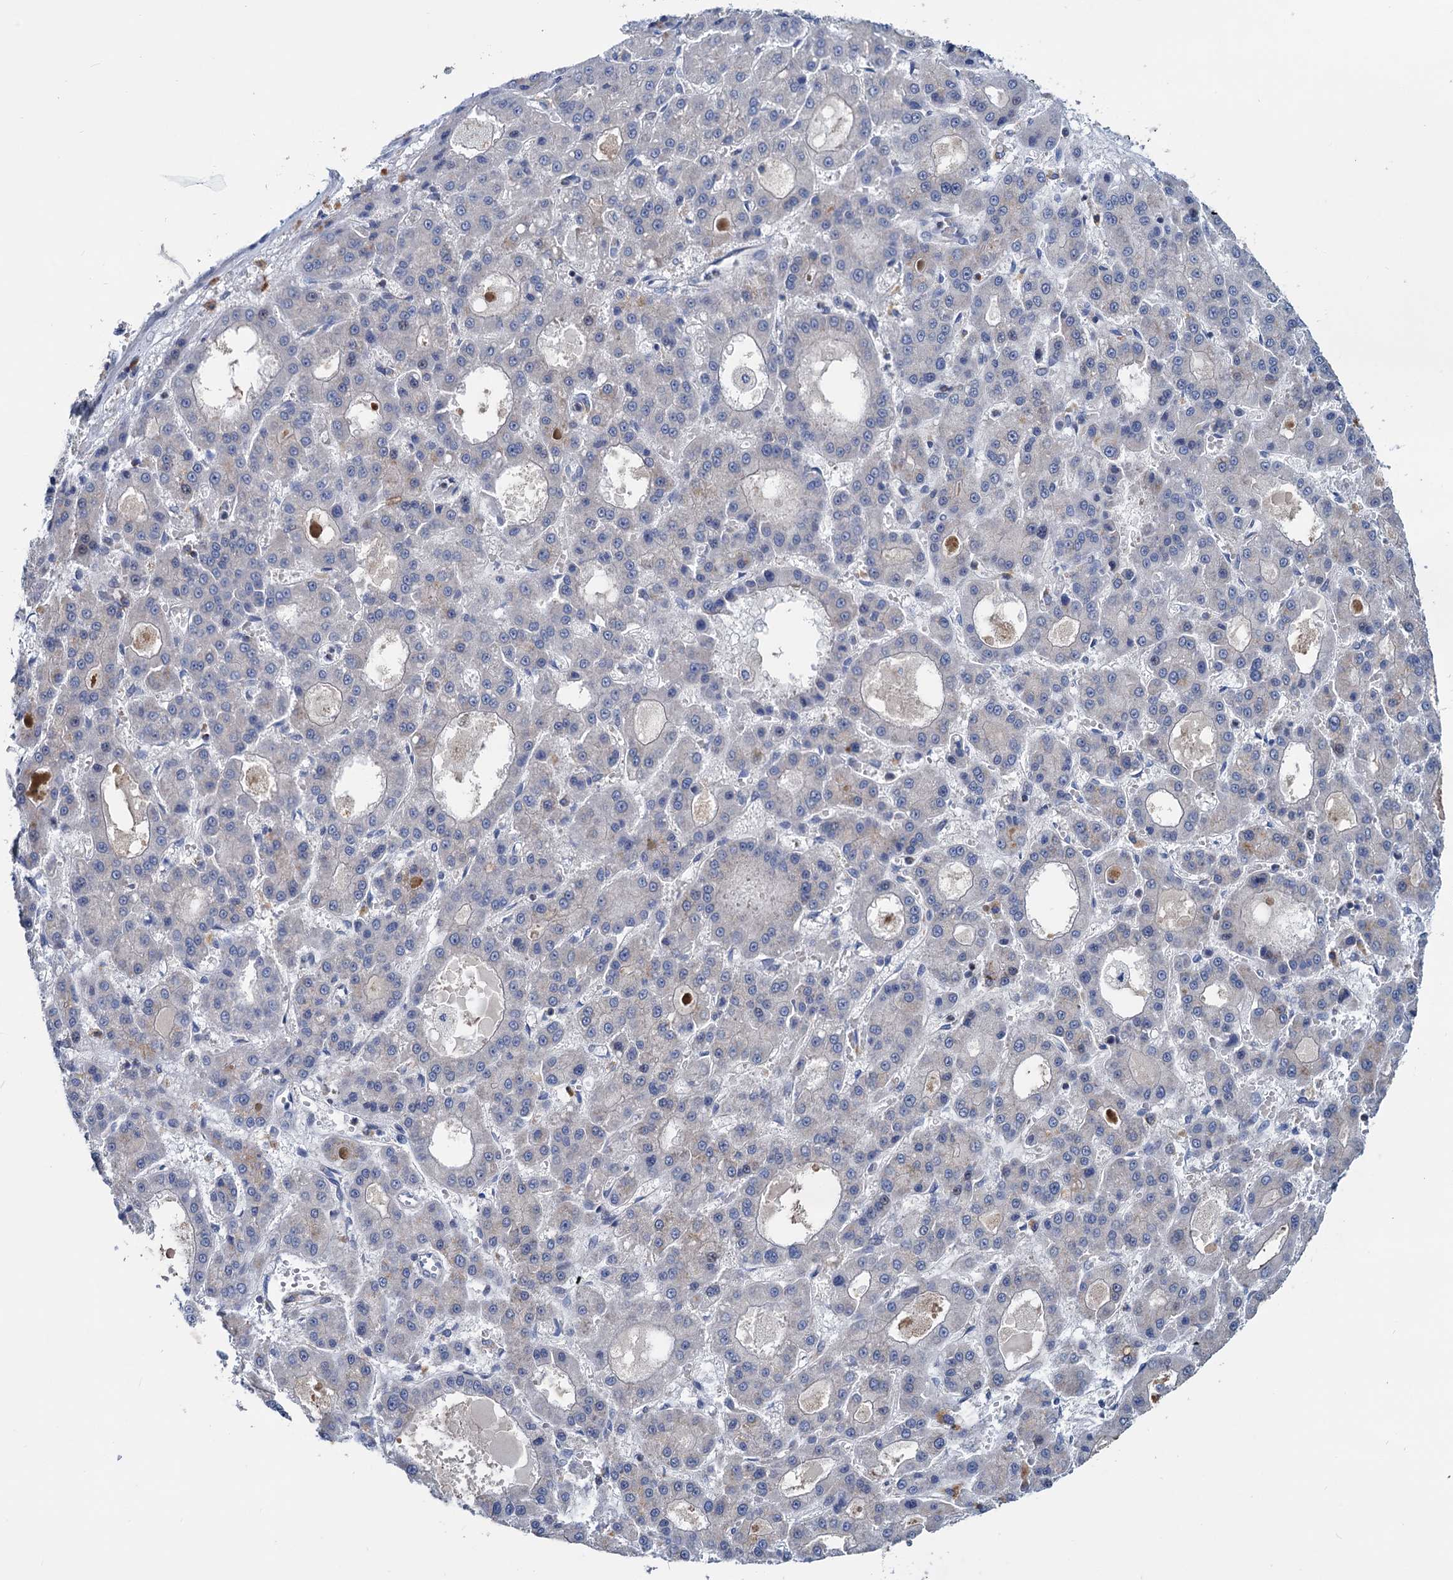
{"staining": {"intensity": "negative", "quantity": "none", "location": "none"}, "tissue": "liver cancer", "cell_type": "Tumor cells", "image_type": "cancer", "snomed": [{"axis": "morphology", "description": "Carcinoma, Hepatocellular, NOS"}, {"axis": "topography", "description": "Liver"}], "caption": "Protein analysis of liver hepatocellular carcinoma reveals no significant positivity in tumor cells.", "gene": "LRCH4", "patient": {"sex": "male", "age": 70}}